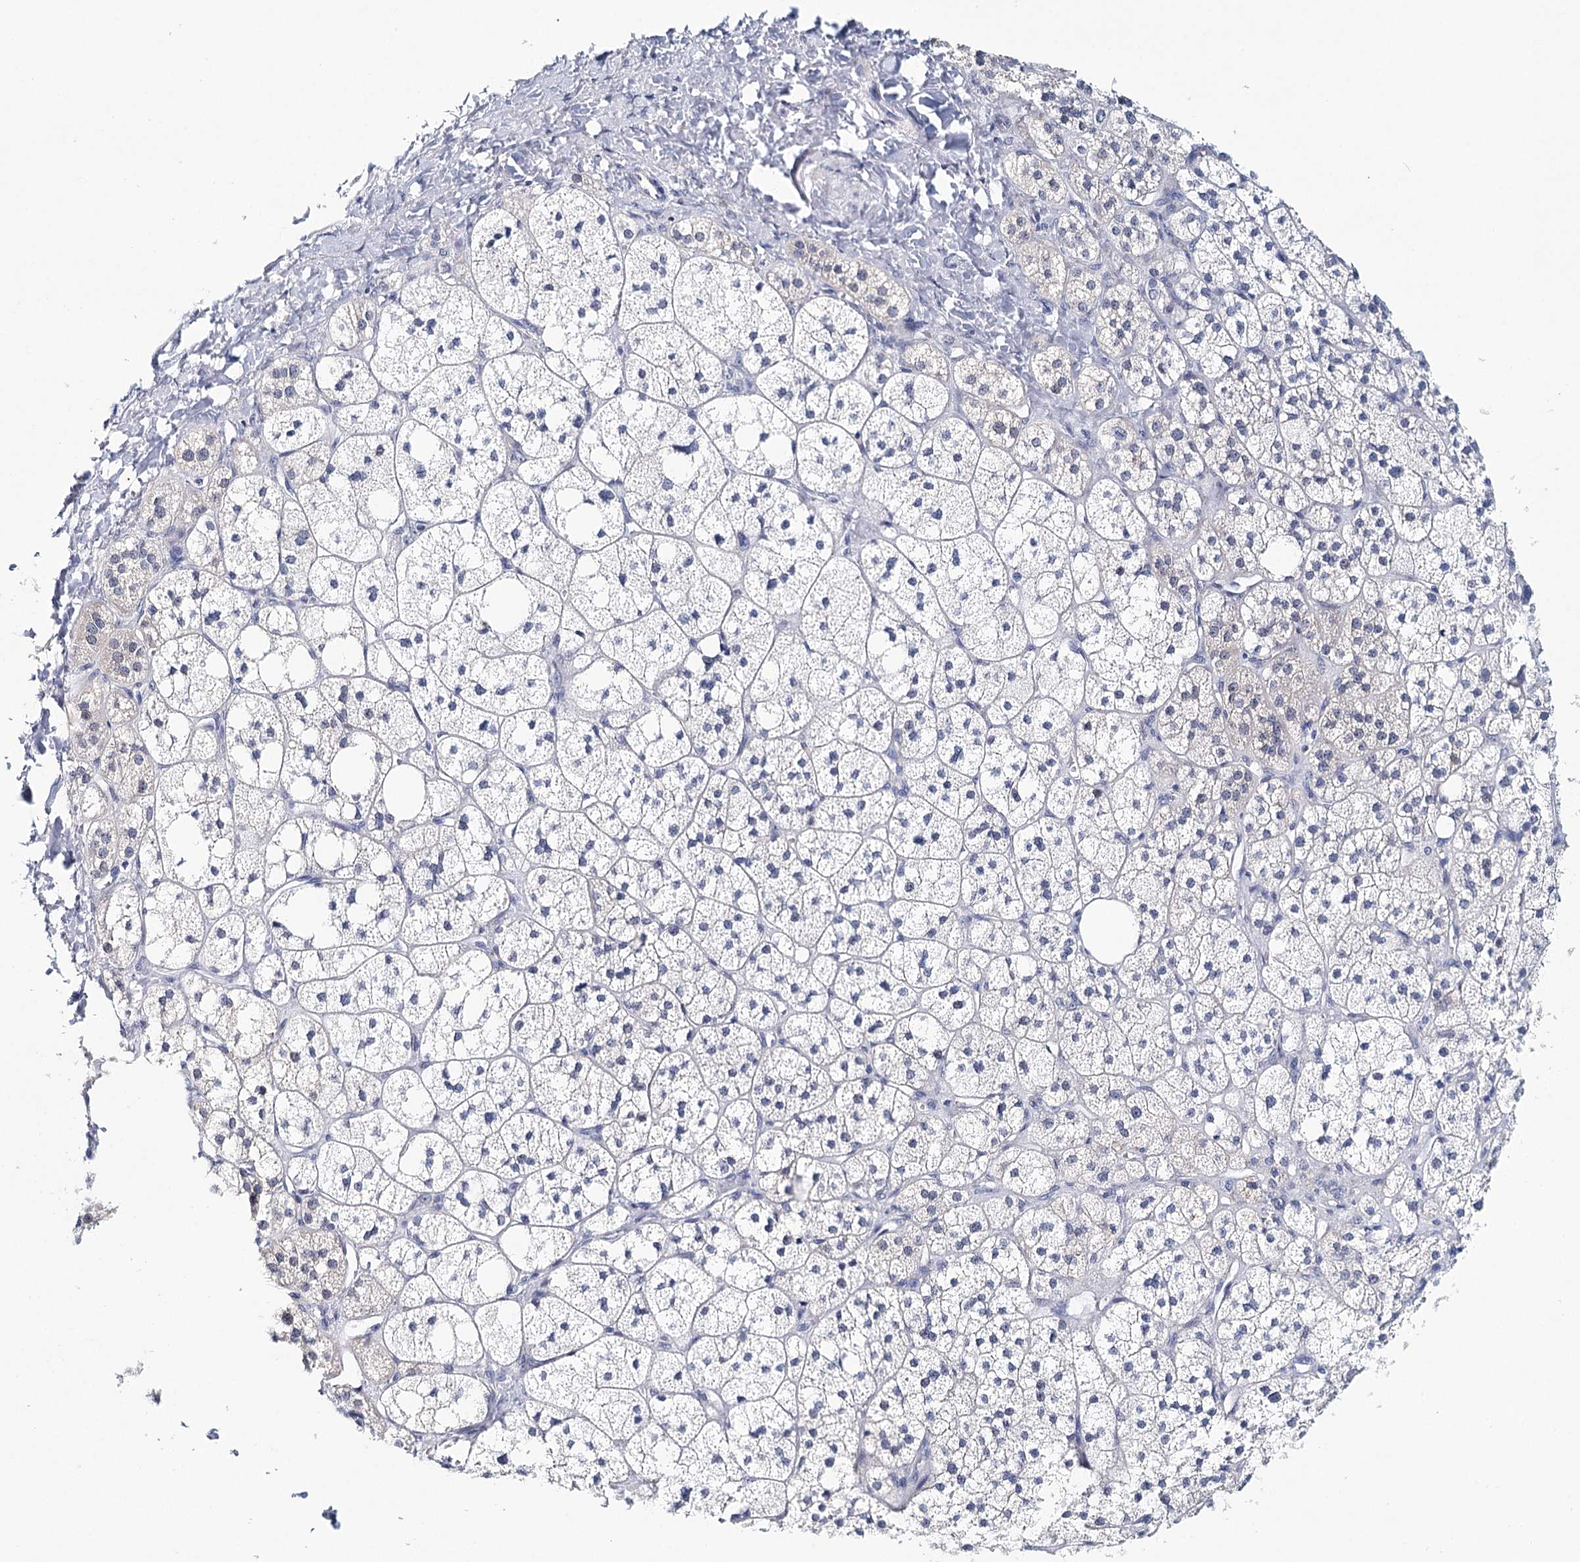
{"staining": {"intensity": "weak", "quantity": "<25%", "location": "cytoplasmic/membranous"}, "tissue": "adrenal gland", "cell_type": "Glandular cells", "image_type": "normal", "snomed": [{"axis": "morphology", "description": "Normal tissue, NOS"}, {"axis": "topography", "description": "Adrenal gland"}], "caption": "Human adrenal gland stained for a protein using immunohistochemistry (IHC) displays no expression in glandular cells.", "gene": "HSPA4L", "patient": {"sex": "male", "age": 61}}